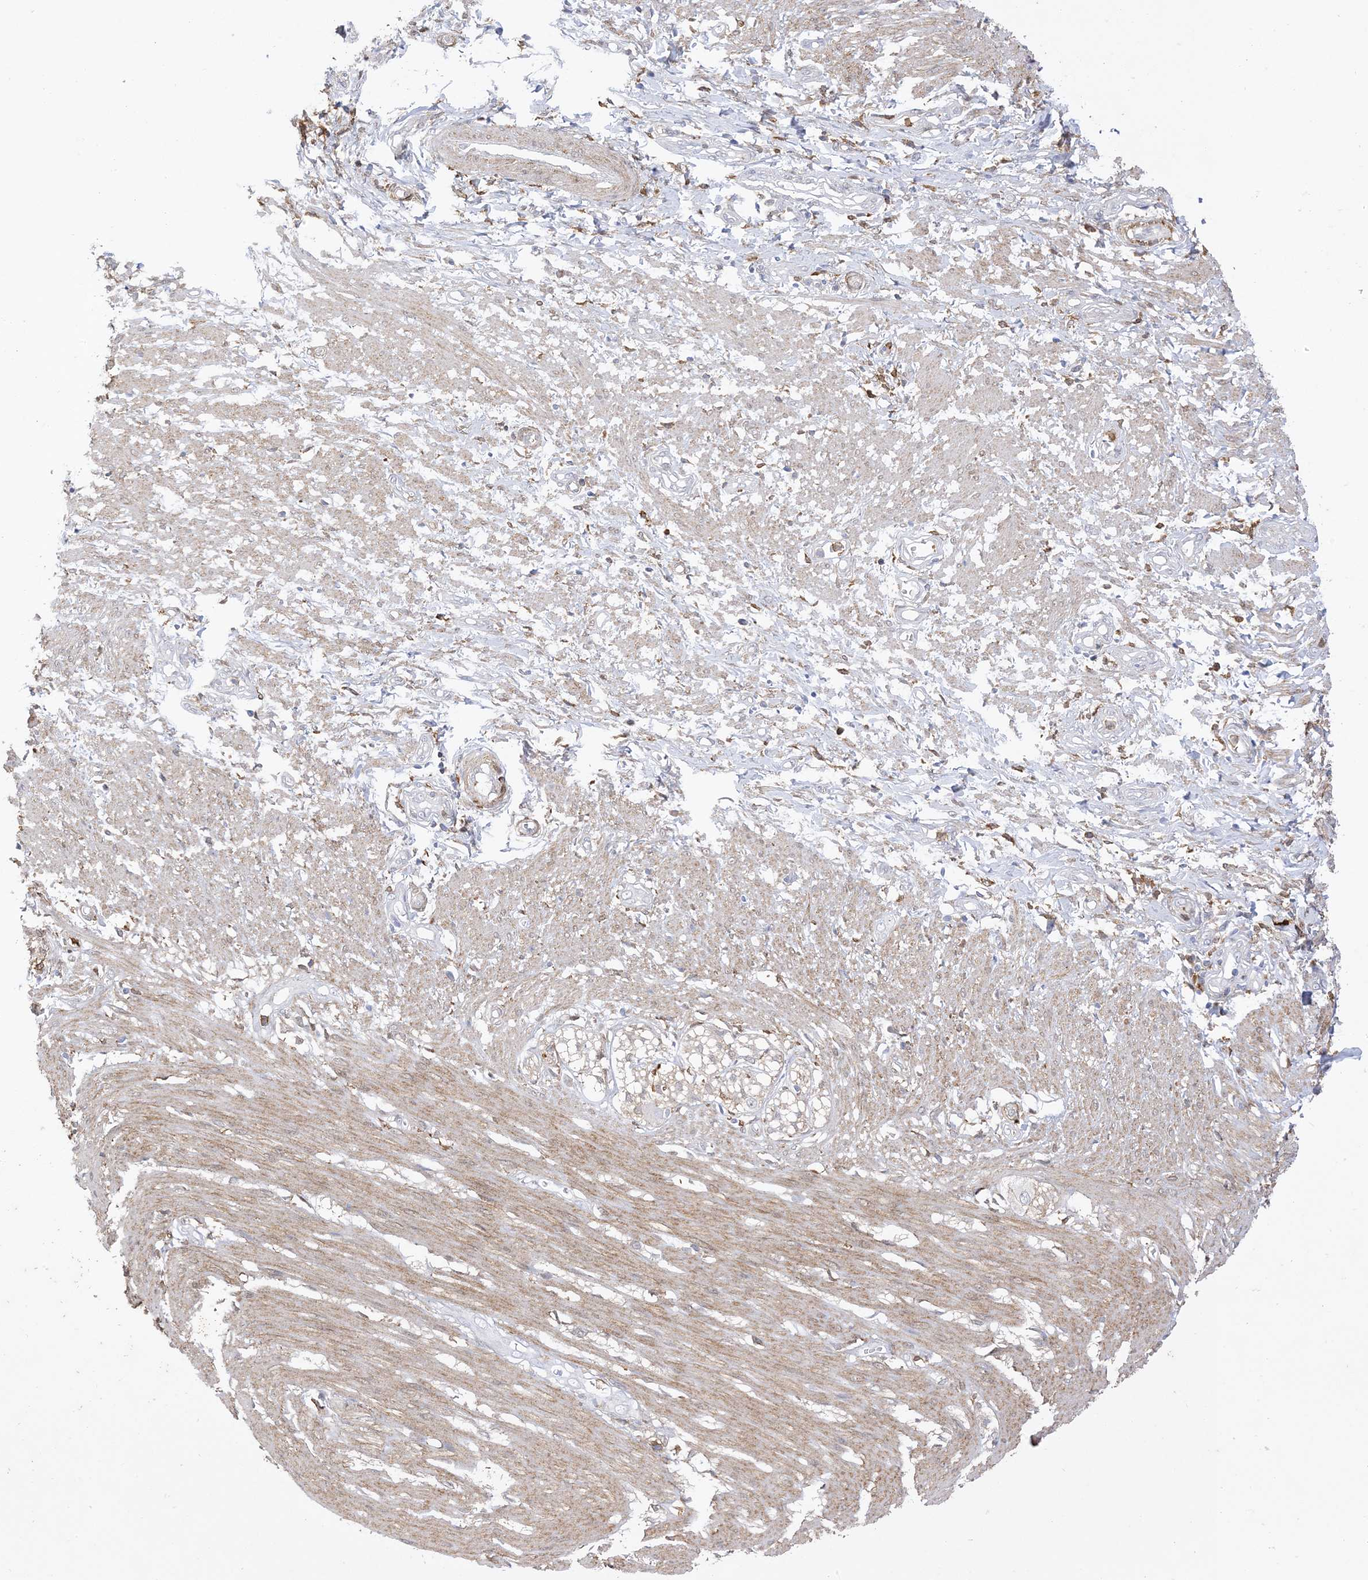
{"staining": {"intensity": "weak", "quantity": ">75%", "location": "cytoplasmic/membranous"}, "tissue": "smooth muscle", "cell_type": "Smooth muscle cells", "image_type": "normal", "snomed": [{"axis": "morphology", "description": "Normal tissue, NOS"}, {"axis": "morphology", "description": "Adenocarcinoma, NOS"}, {"axis": "topography", "description": "Colon"}, {"axis": "topography", "description": "Peripheral nerve tissue"}], "caption": "Smooth muscle cells demonstrate weak cytoplasmic/membranous positivity in about >75% of cells in unremarkable smooth muscle. (brown staining indicates protein expression, while blue staining denotes nuclei).", "gene": "GSN", "patient": {"sex": "male", "age": 14}}